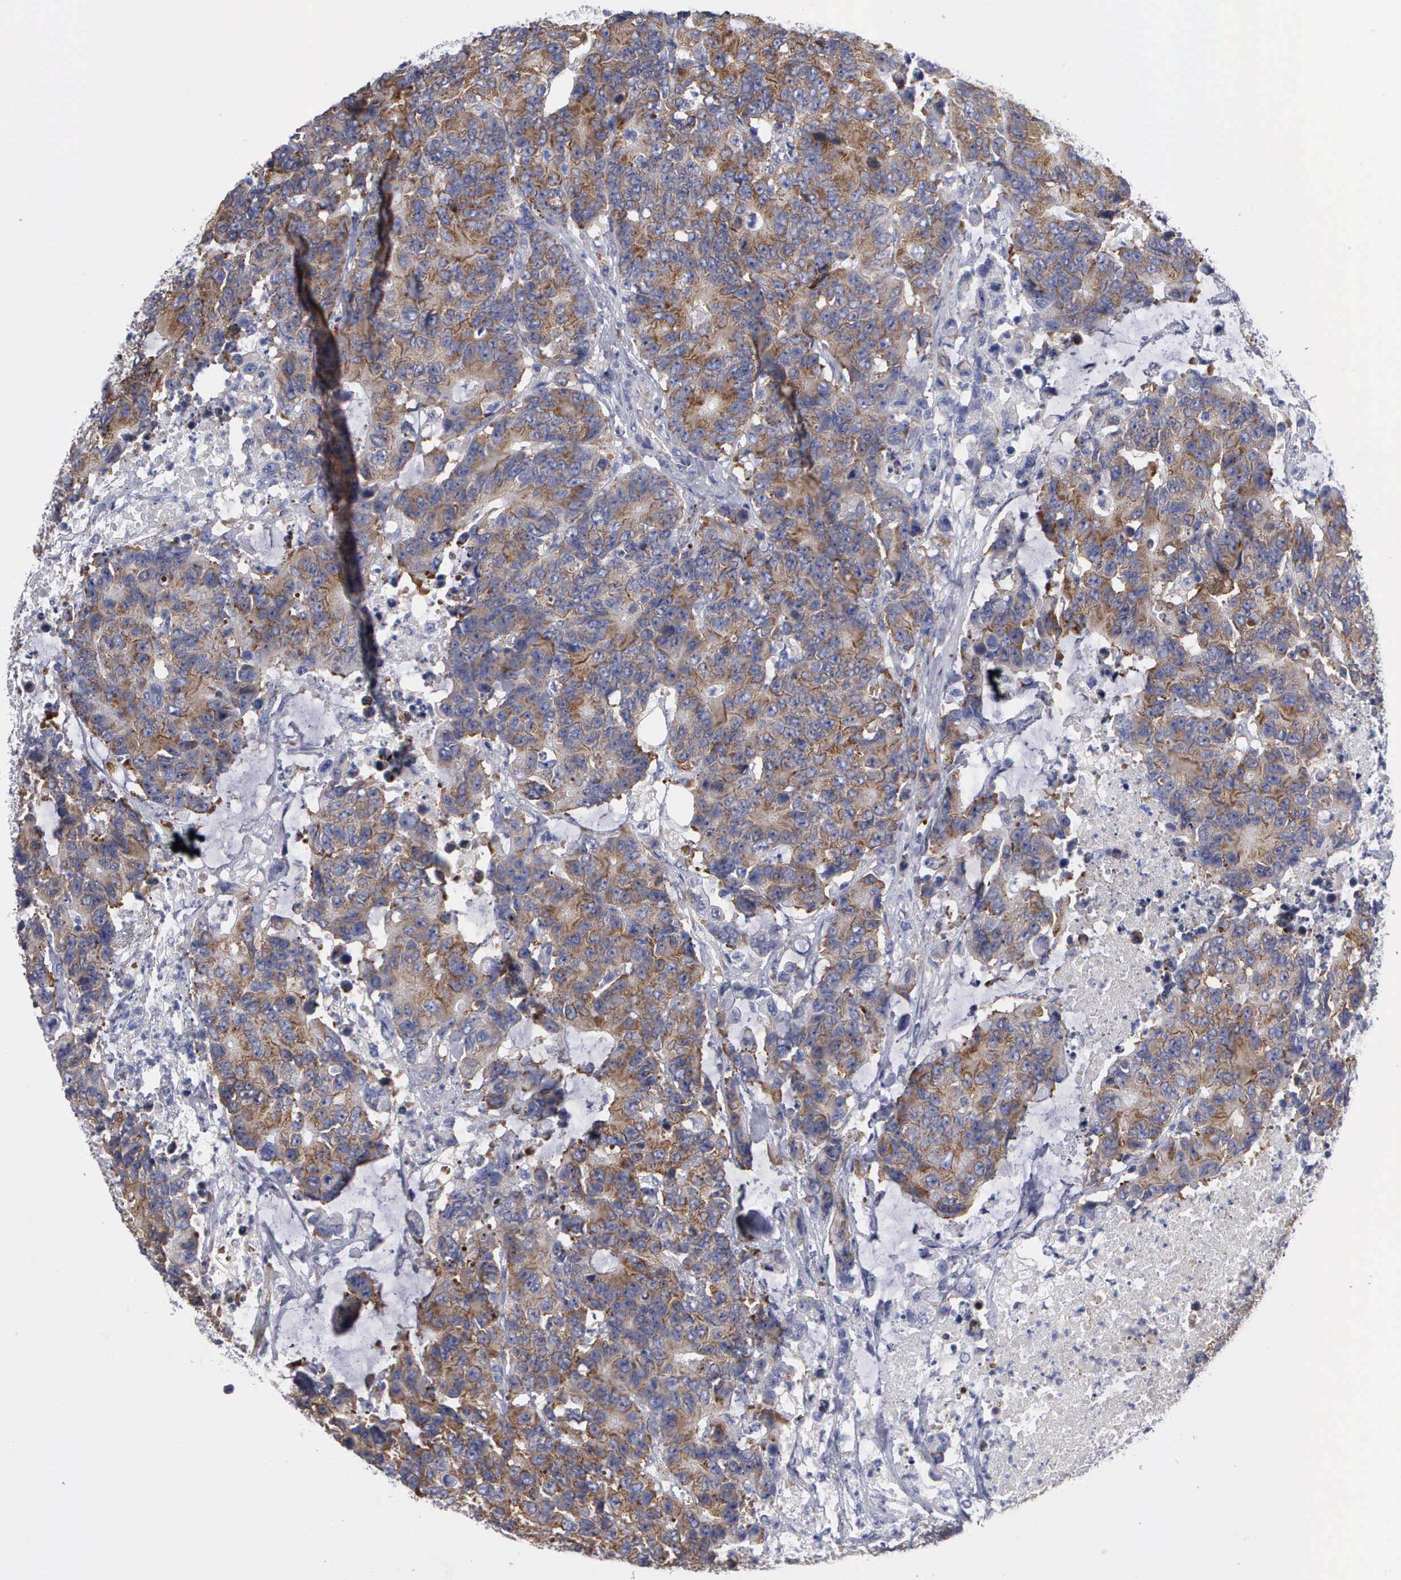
{"staining": {"intensity": "moderate", "quantity": ">75%", "location": "cytoplasmic/membranous"}, "tissue": "colorectal cancer", "cell_type": "Tumor cells", "image_type": "cancer", "snomed": [{"axis": "morphology", "description": "Adenocarcinoma, NOS"}, {"axis": "topography", "description": "Colon"}], "caption": "Protein expression by IHC reveals moderate cytoplasmic/membranous expression in about >75% of tumor cells in colorectal adenocarcinoma.", "gene": "TXLNG", "patient": {"sex": "female", "age": 86}}